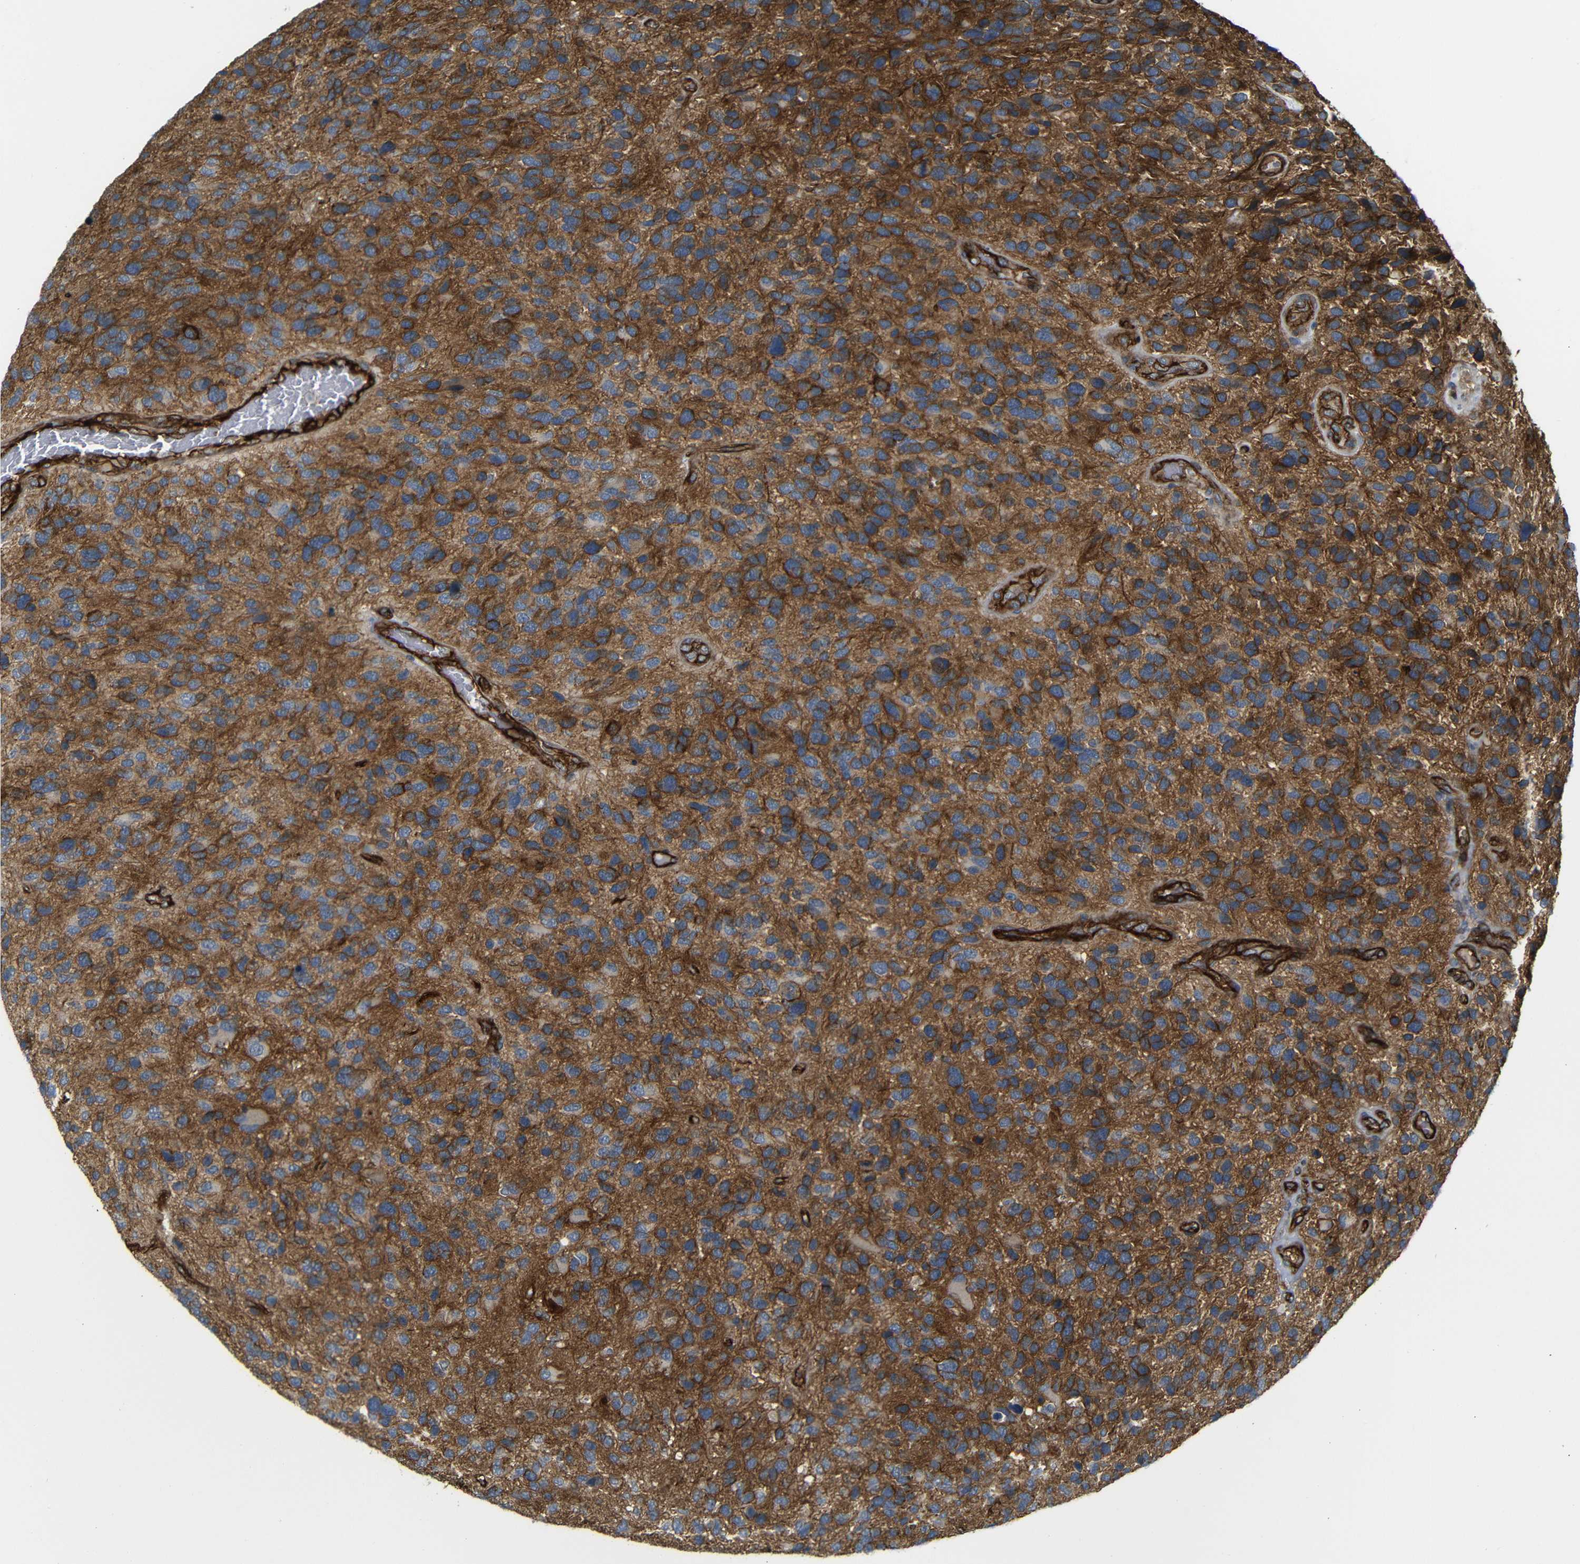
{"staining": {"intensity": "strong", "quantity": "25%-75%", "location": "cytoplasmic/membranous"}, "tissue": "glioma", "cell_type": "Tumor cells", "image_type": "cancer", "snomed": [{"axis": "morphology", "description": "Glioma, malignant, High grade"}, {"axis": "topography", "description": "Brain"}], "caption": "High-grade glioma (malignant) stained with a protein marker exhibits strong staining in tumor cells.", "gene": "RELL1", "patient": {"sex": "female", "age": 58}}